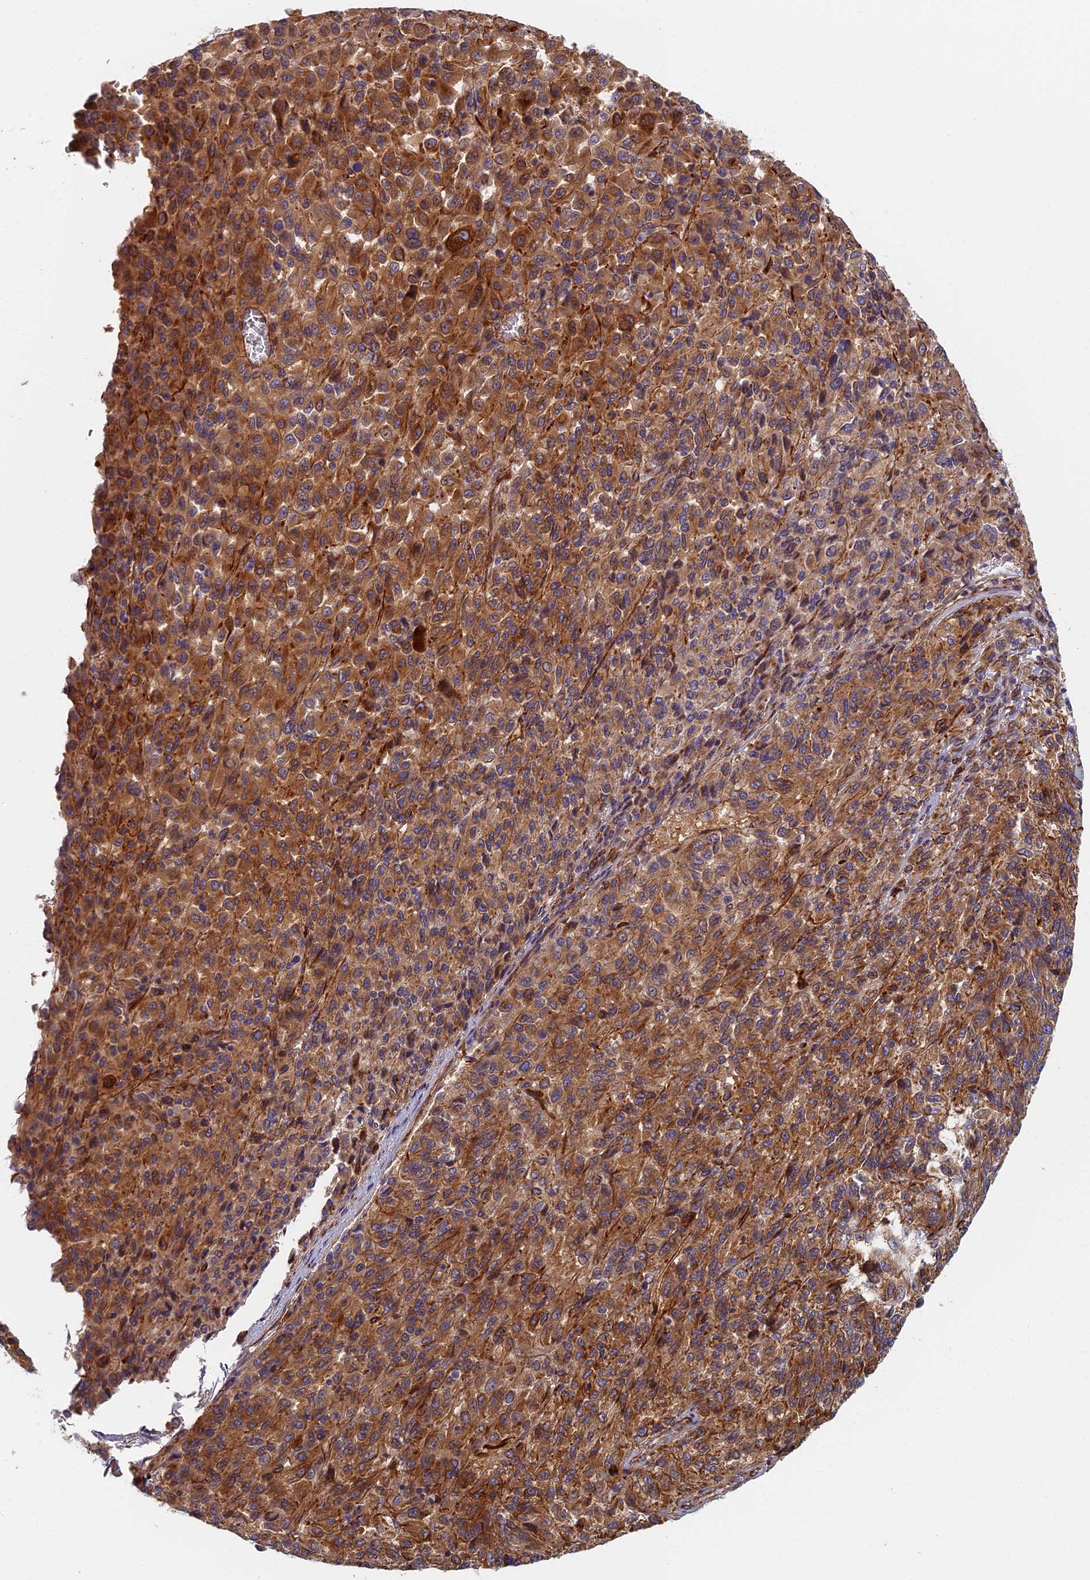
{"staining": {"intensity": "moderate", "quantity": ">75%", "location": "cytoplasmic/membranous"}, "tissue": "melanoma", "cell_type": "Tumor cells", "image_type": "cancer", "snomed": [{"axis": "morphology", "description": "Malignant melanoma, Metastatic site"}, {"axis": "topography", "description": "Lung"}], "caption": "Melanoma was stained to show a protein in brown. There is medium levels of moderate cytoplasmic/membranous positivity in approximately >75% of tumor cells.", "gene": "ABCB10", "patient": {"sex": "male", "age": 64}}